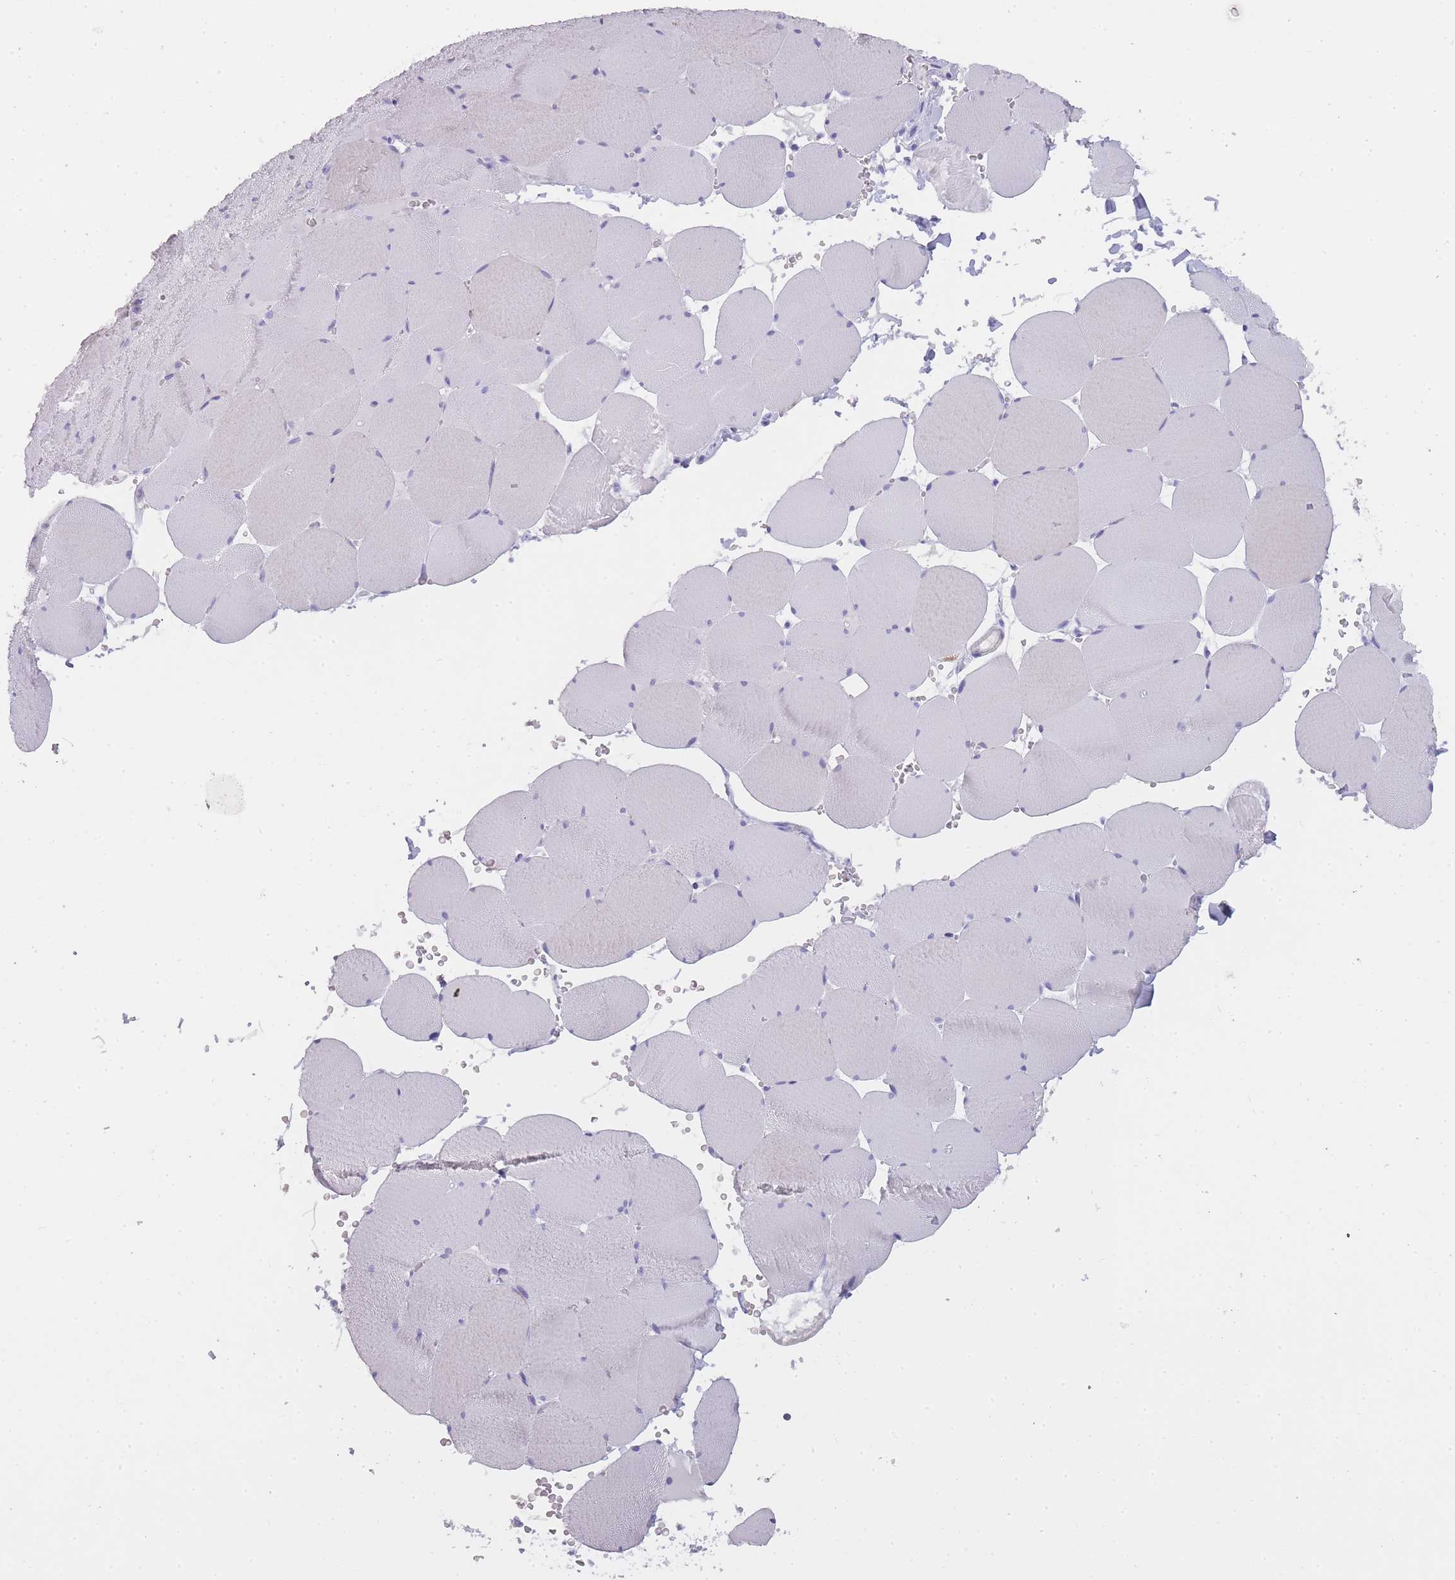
{"staining": {"intensity": "negative", "quantity": "none", "location": "none"}, "tissue": "skeletal muscle", "cell_type": "Myocytes", "image_type": "normal", "snomed": [{"axis": "morphology", "description": "Normal tissue, NOS"}, {"axis": "topography", "description": "Skeletal muscle"}, {"axis": "topography", "description": "Head-Neck"}], "caption": "DAB immunohistochemical staining of normal human skeletal muscle reveals no significant staining in myocytes.", "gene": "TCP11X1", "patient": {"sex": "male", "age": 66}}